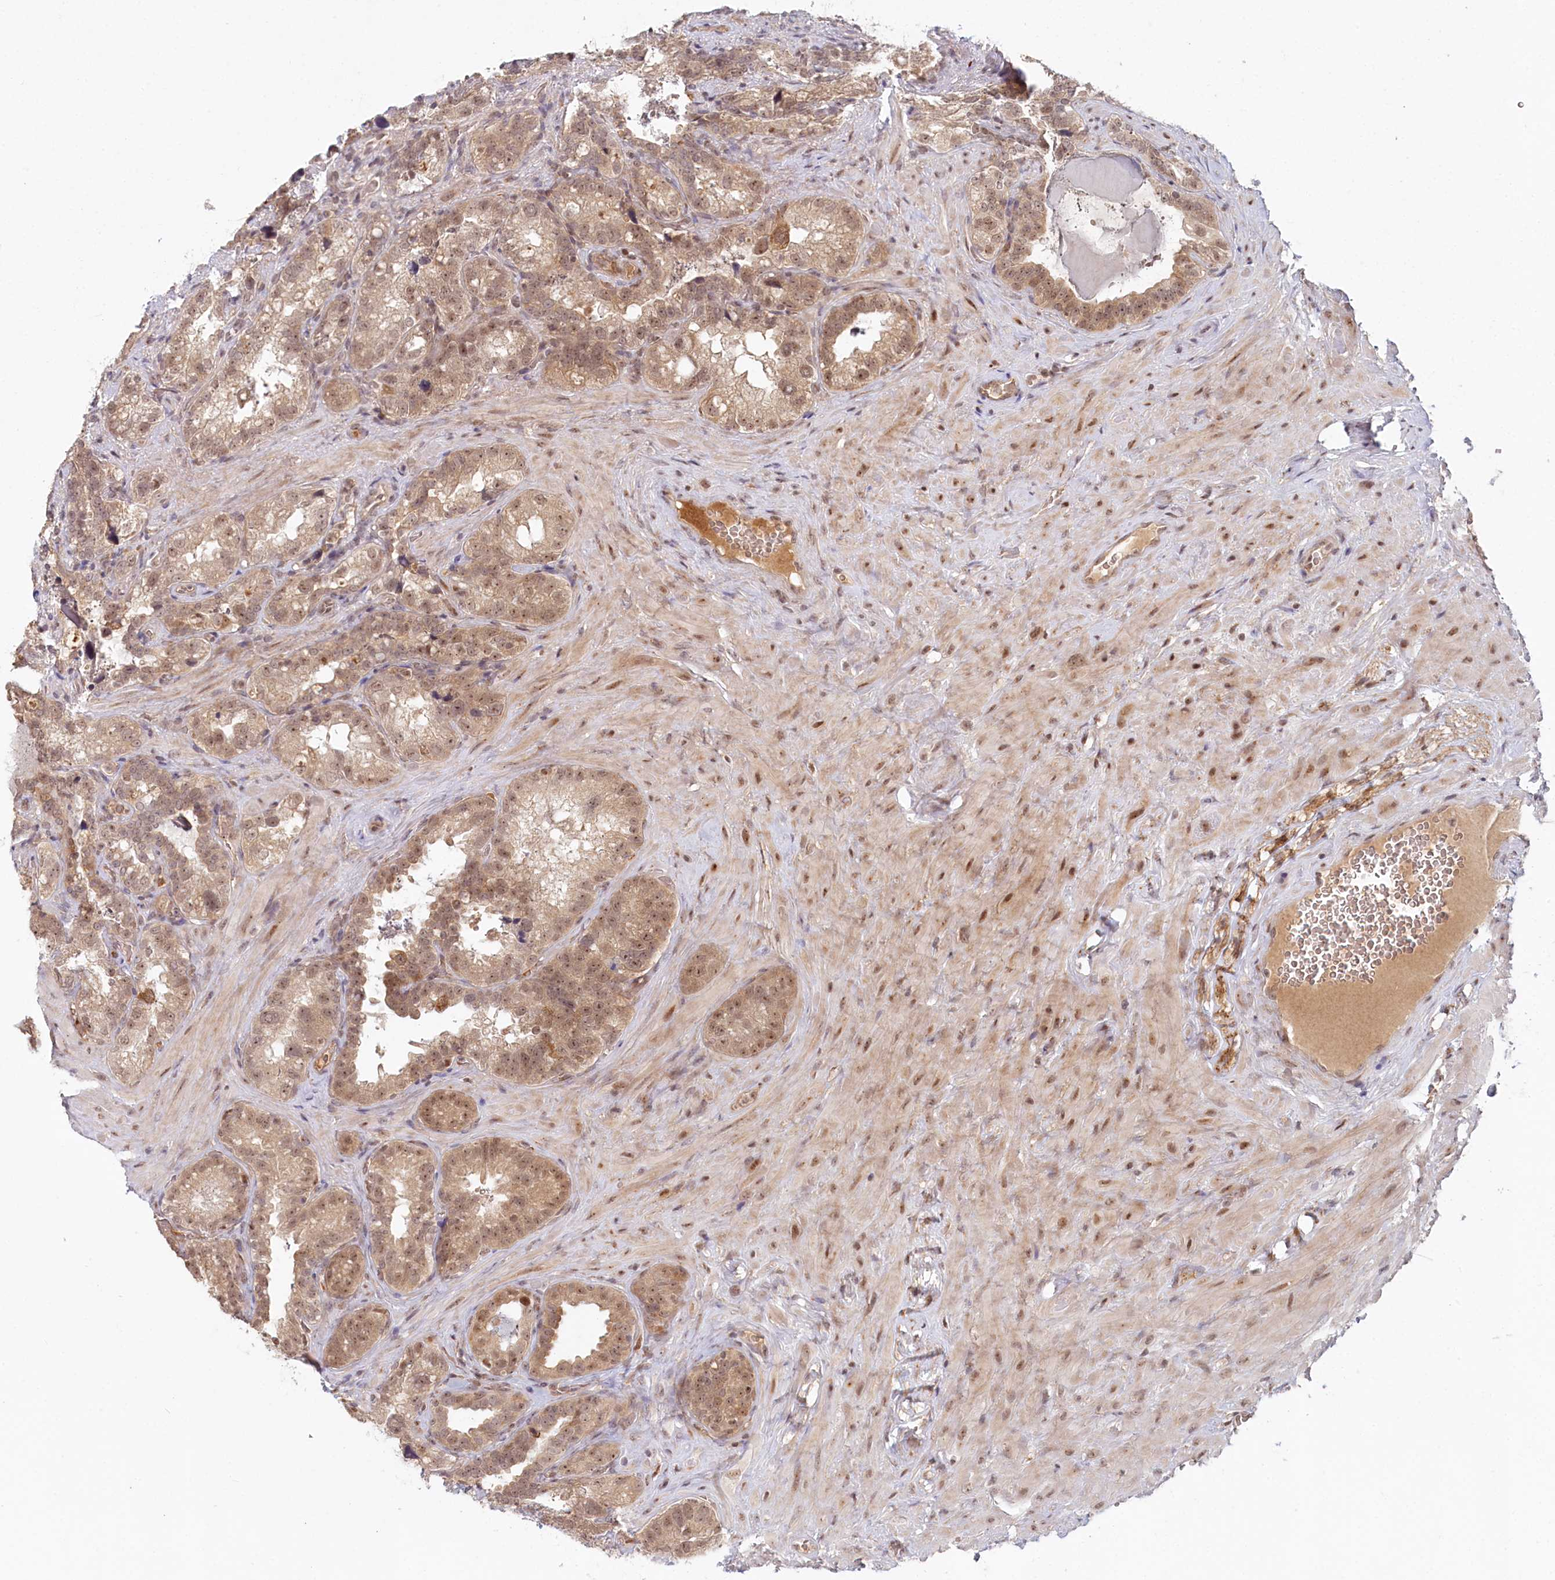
{"staining": {"intensity": "moderate", "quantity": ">75%", "location": "cytoplasmic/membranous,nuclear"}, "tissue": "seminal vesicle", "cell_type": "Glandular cells", "image_type": "normal", "snomed": [{"axis": "morphology", "description": "Normal tissue, NOS"}, {"axis": "topography", "description": "Seminal veicle"}, {"axis": "topography", "description": "Peripheral nerve tissue"}], "caption": "A photomicrograph showing moderate cytoplasmic/membranous,nuclear staining in about >75% of glandular cells in normal seminal vesicle, as visualized by brown immunohistochemical staining.", "gene": "WAPL", "patient": {"sex": "male", "age": 67}}